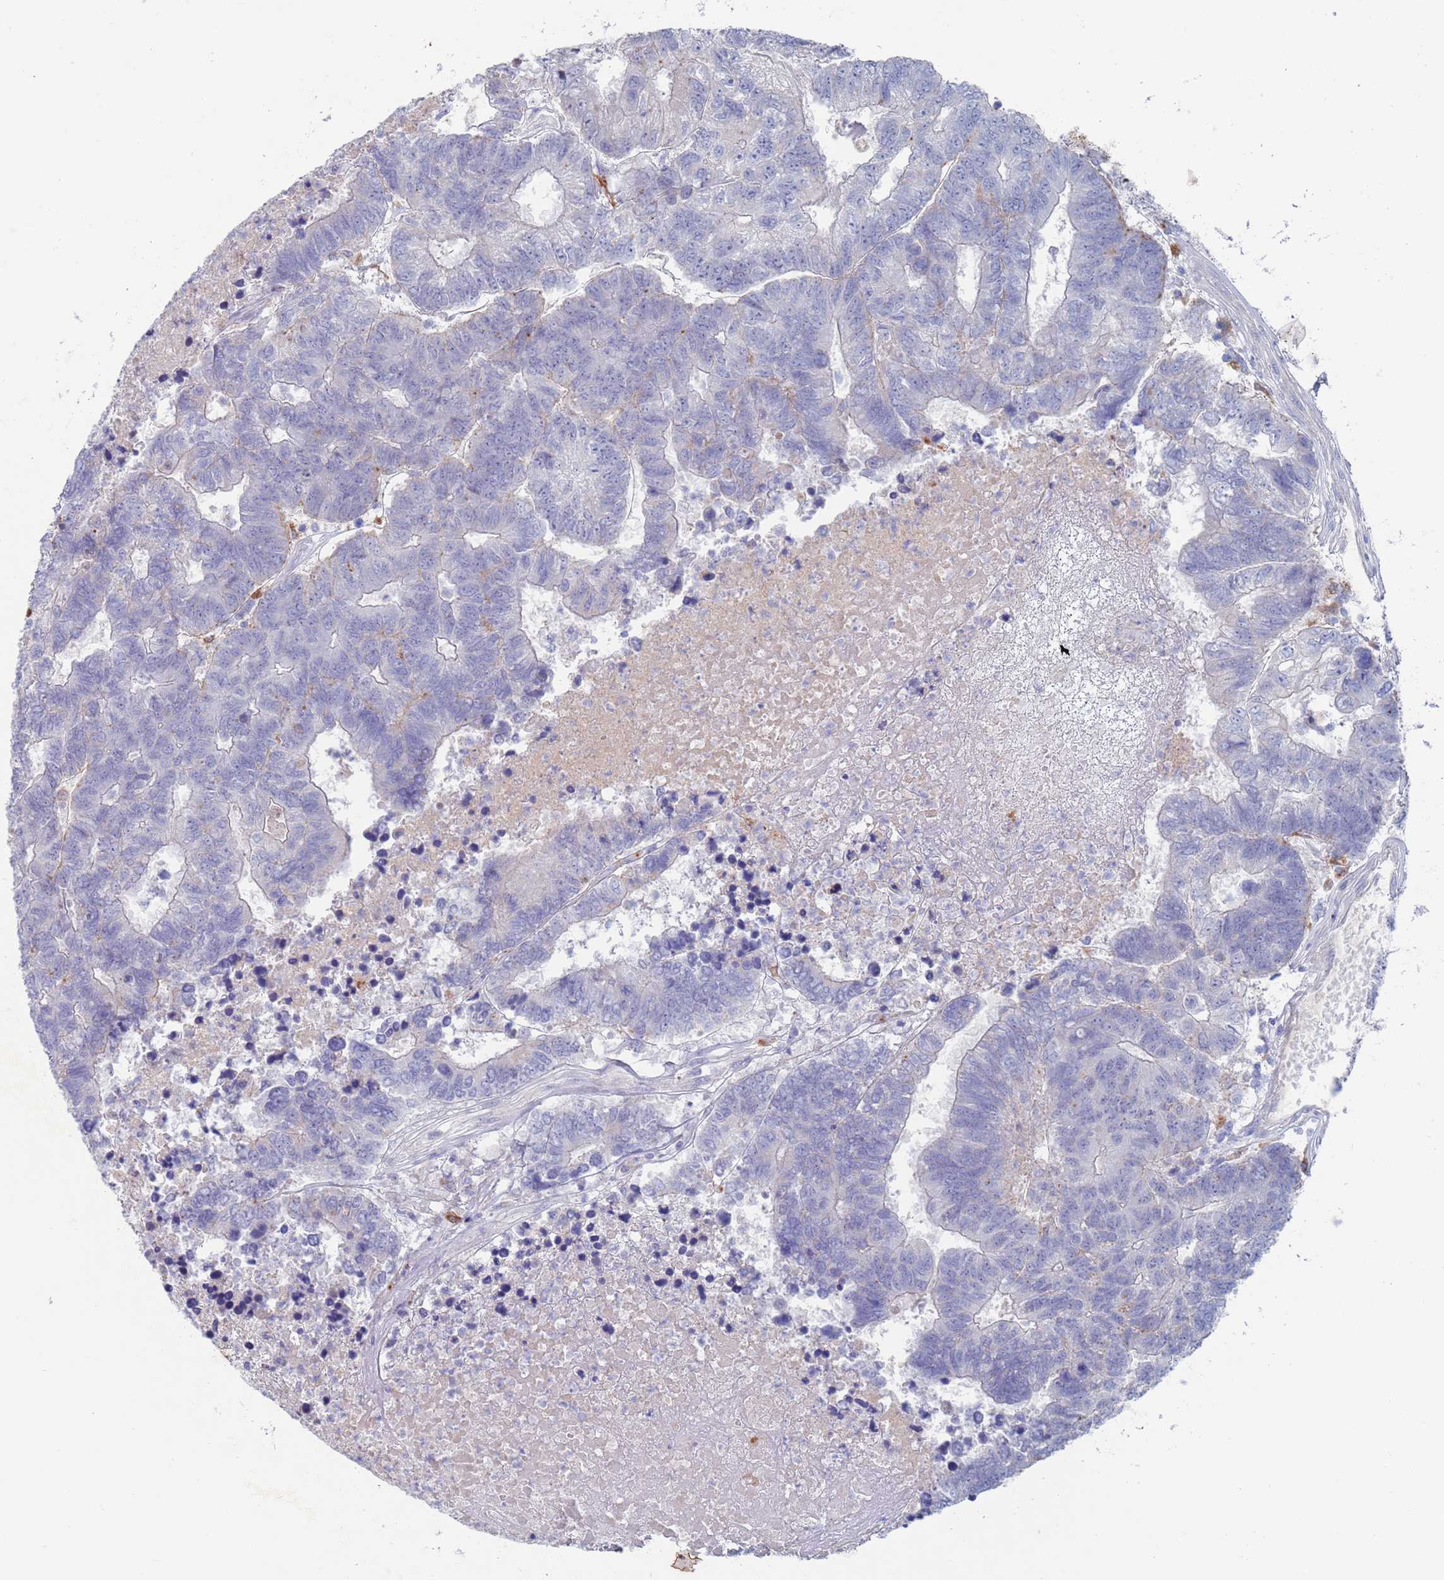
{"staining": {"intensity": "negative", "quantity": "none", "location": "none"}, "tissue": "colorectal cancer", "cell_type": "Tumor cells", "image_type": "cancer", "snomed": [{"axis": "morphology", "description": "Adenocarcinoma, NOS"}, {"axis": "topography", "description": "Colon"}], "caption": "High power microscopy histopathology image of an immunohistochemistry image of adenocarcinoma (colorectal), revealing no significant staining in tumor cells. (Brightfield microscopy of DAB (3,3'-diaminobenzidine) immunohistochemistry at high magnification).", "gene": "FUCA1", "patient": {"sex": "female", "age": 48}}